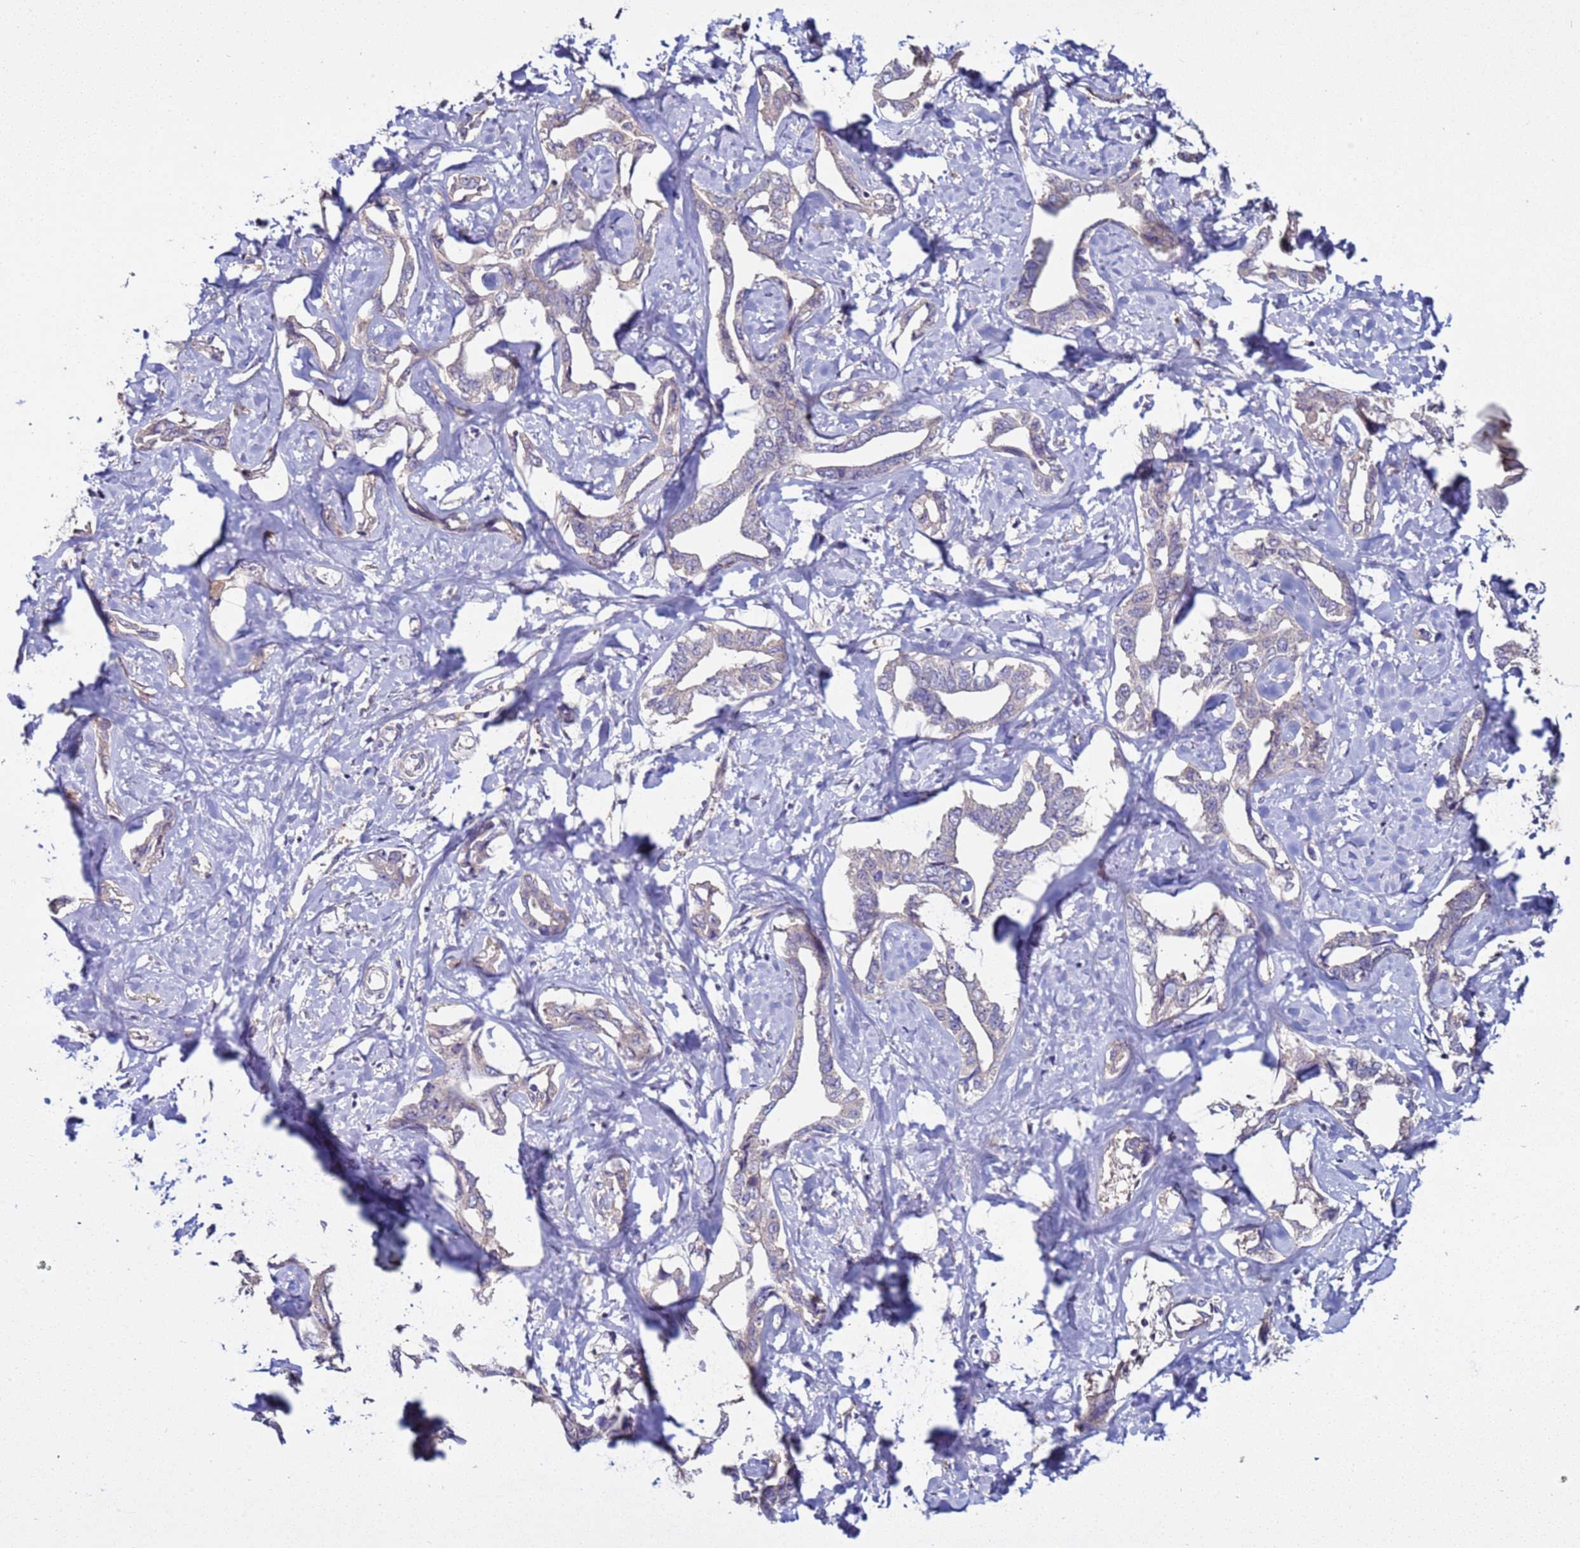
{"staining": {"intensity": "negative", "quantity": "none", "location": "none"}, "tissue": "liver cancer", "cell_type": "Tumor cells", "image_type": "cancer", "snomed": [{"axis": "morphology", "description": "Cholangiocarcinoma"}, {"axis": "topography", "description": "Liver"}], "caption": "Human liver cholangiocarcinoma stained for a protein using IHC displays no expression in tumor cells.", "gene": "RABL2B", "patient": {"sex": "male", "age": 59}}